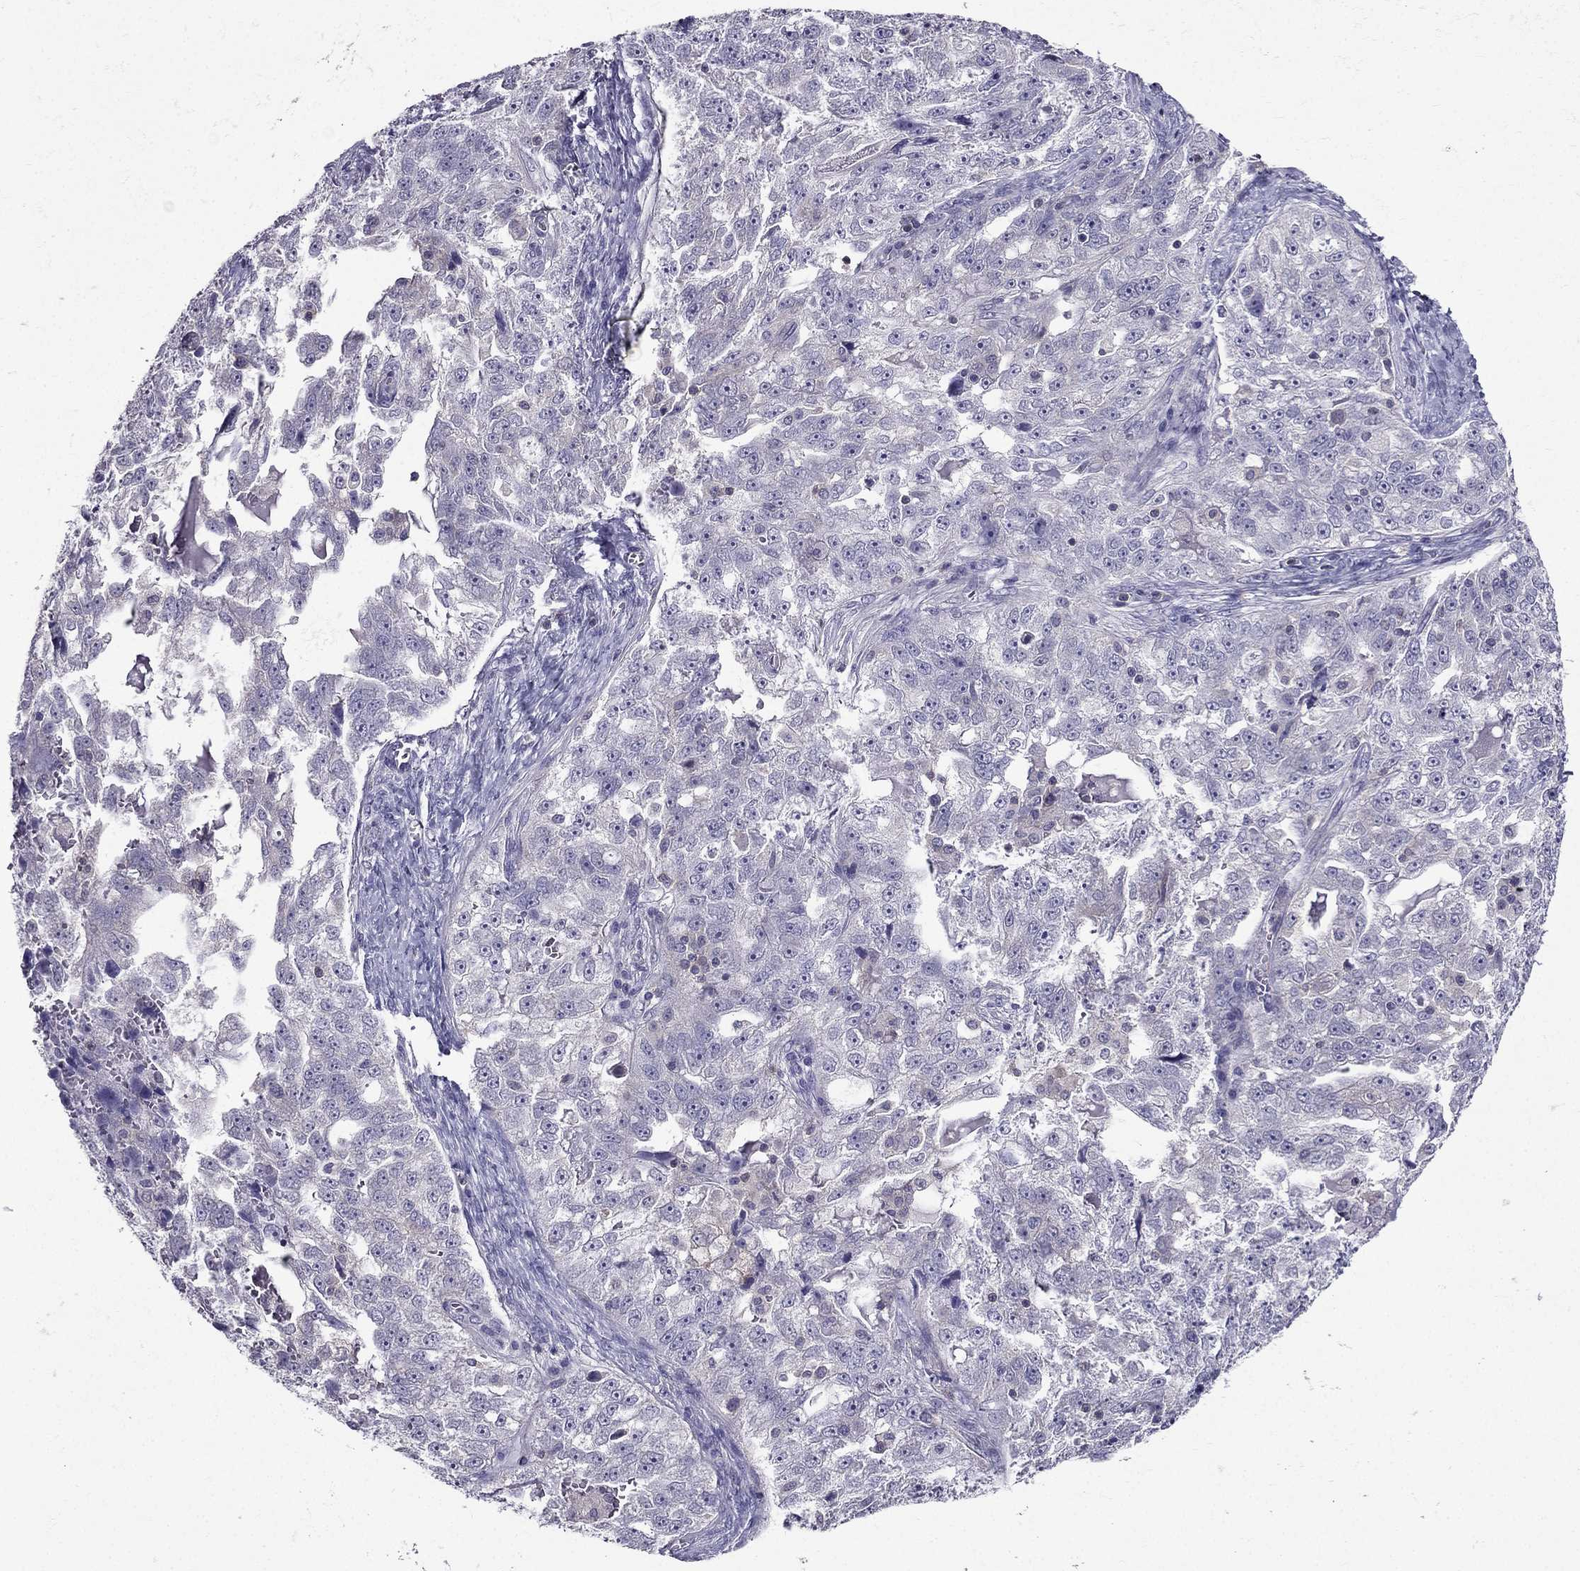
{"staining": {"intensity": "negative", "quantity": "none", "location": "none"}, "tissue": "ovarian cancer", "cell_type": "Tumor cells", "image_type": "cancer", "snomed": [{"axis": "morphology", "description": "Cystadenocarcinoma, serous, NOS"}, {"axis": "topography", "description": "Ovary"}], "caption": "Human ovarian cancer (serous cystadenocarcinoma) stained for a protein using IHC reveals no staining in tumor cells.", "gene": "AAK1", "patient": {"sex": "female", "age": 51}}